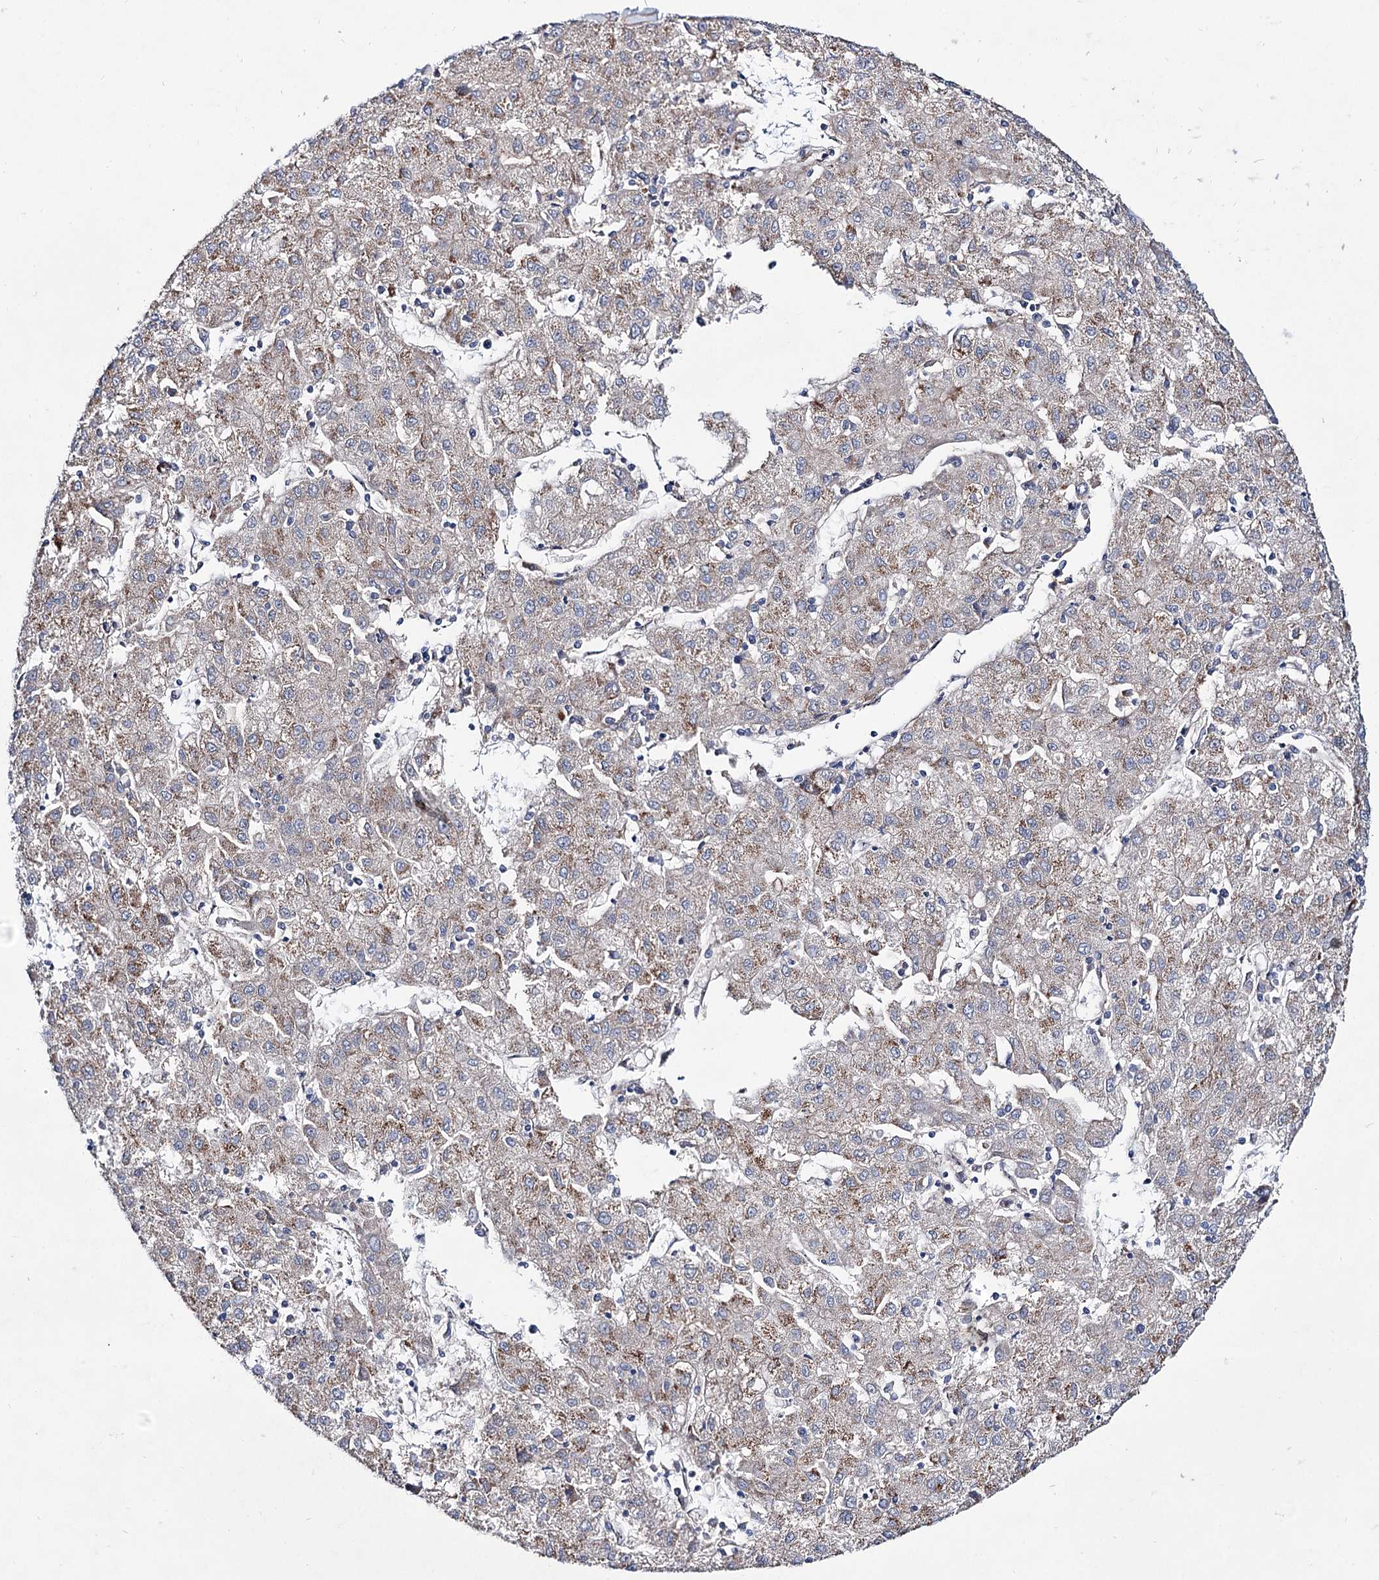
{"staining": {"intensity": "weak", "quantity": ">75%", "location": "cytoplasmic/membranous"}, "tissue": "liver cancer", "cell_type": "Tumor cells", "image_type": "cancer", "snomed": [{"axis": "morphology", "description": "Carcinoma, Hepatocellular, NOS"}, {"axis": "topography", "description": "Liver"}], "caption": "High-power microscopy captured an immunohistochemistry histopathology image of liver cancer (hepatocellular carcinoma), revealing weak cytoplasmic/membranous expression in about >75% of tumor cells.", "gene": "SEC24A", "patient": {"sex": "male", "age": 72}}